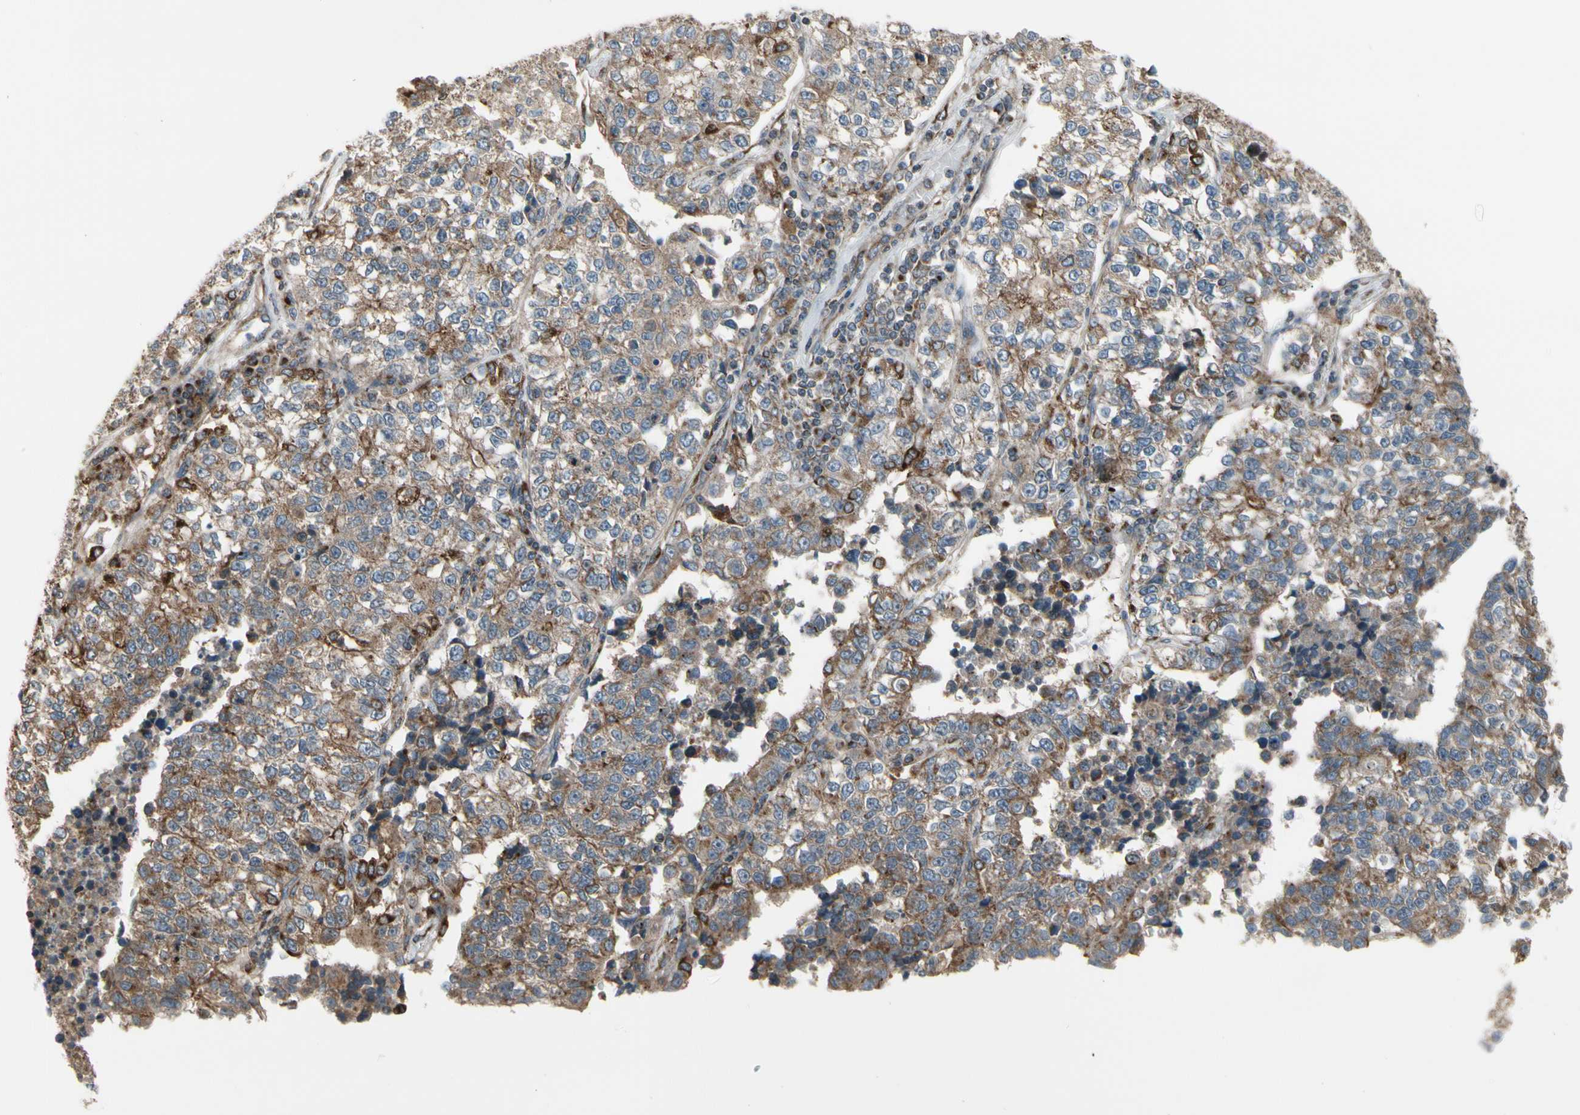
{"staining": {"intensity": "moderate", "quantity": ">75%", "location": "cytoplasmic/membranous"}, "tissue": "lung cancer", "cell_type": "Tumor cells", "image_type": "cancer", "snomed": [{"axis": "morphology", "description": "Adenocarcinoma, NOS"}, {"axis": "topography", "description": "Lung"}], "caption": "This photomicrograph exhibits immunohistochemistry staining of human adenocarcinoma (lung), with medium moderate cytoplasmic/membranous expression in about >75% of tumor cells.", "gene": "SLC39A9", "patient": {"sex": "male", "age": 49}}